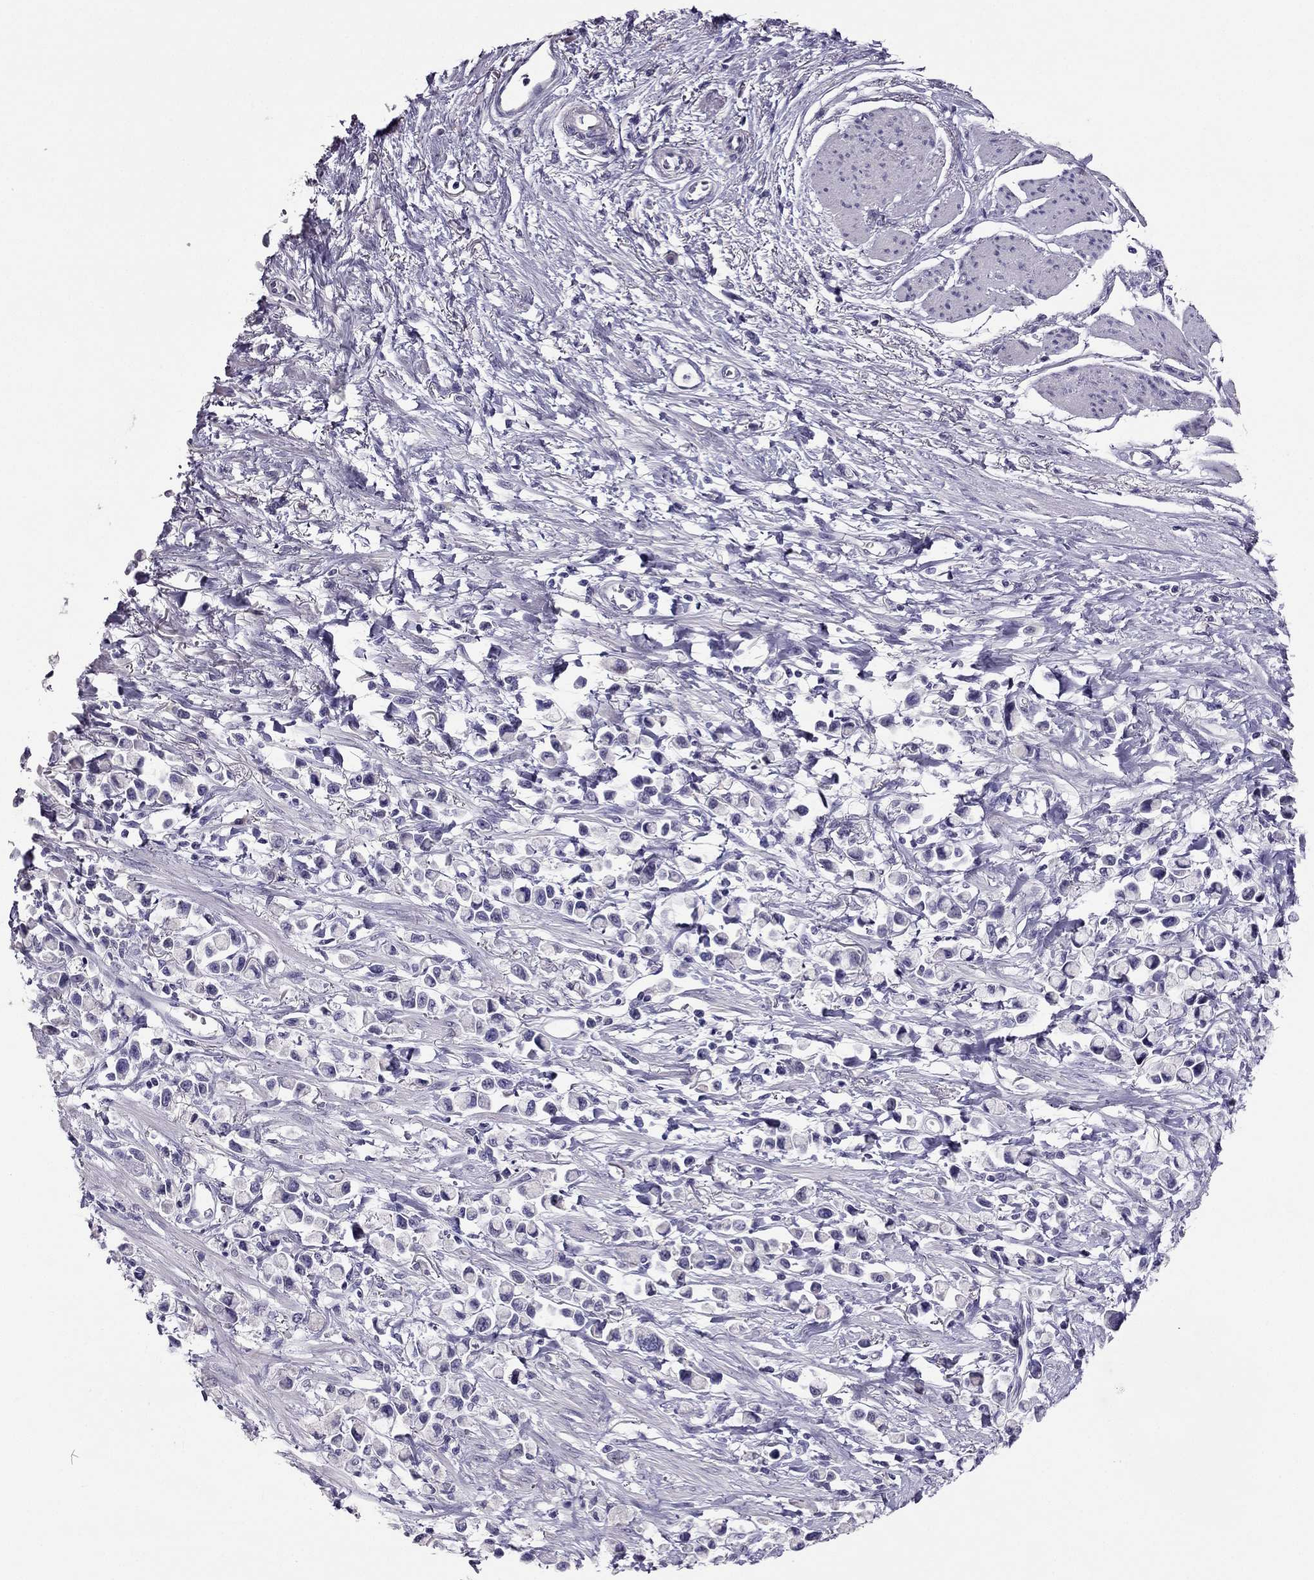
{"staining": {"intensity": "negative", "quantity": "none", "location": "none"}, "tissue": "stomach cancer", "cell_type": "Tumor cells", "image_type": "cancer", "snomed": [{"axis": "morphology", "description": "Adenocarcinoma, NOS"}, {"axis": "topography", "description": "Stomach"}], "caption": "This is a image of immunohistochemistry staining of adenocarcinoma (stomach), which shows no positivity in tumor cells.", "gene": "RHO", "patient": {"sex": "female", "age": 81}}